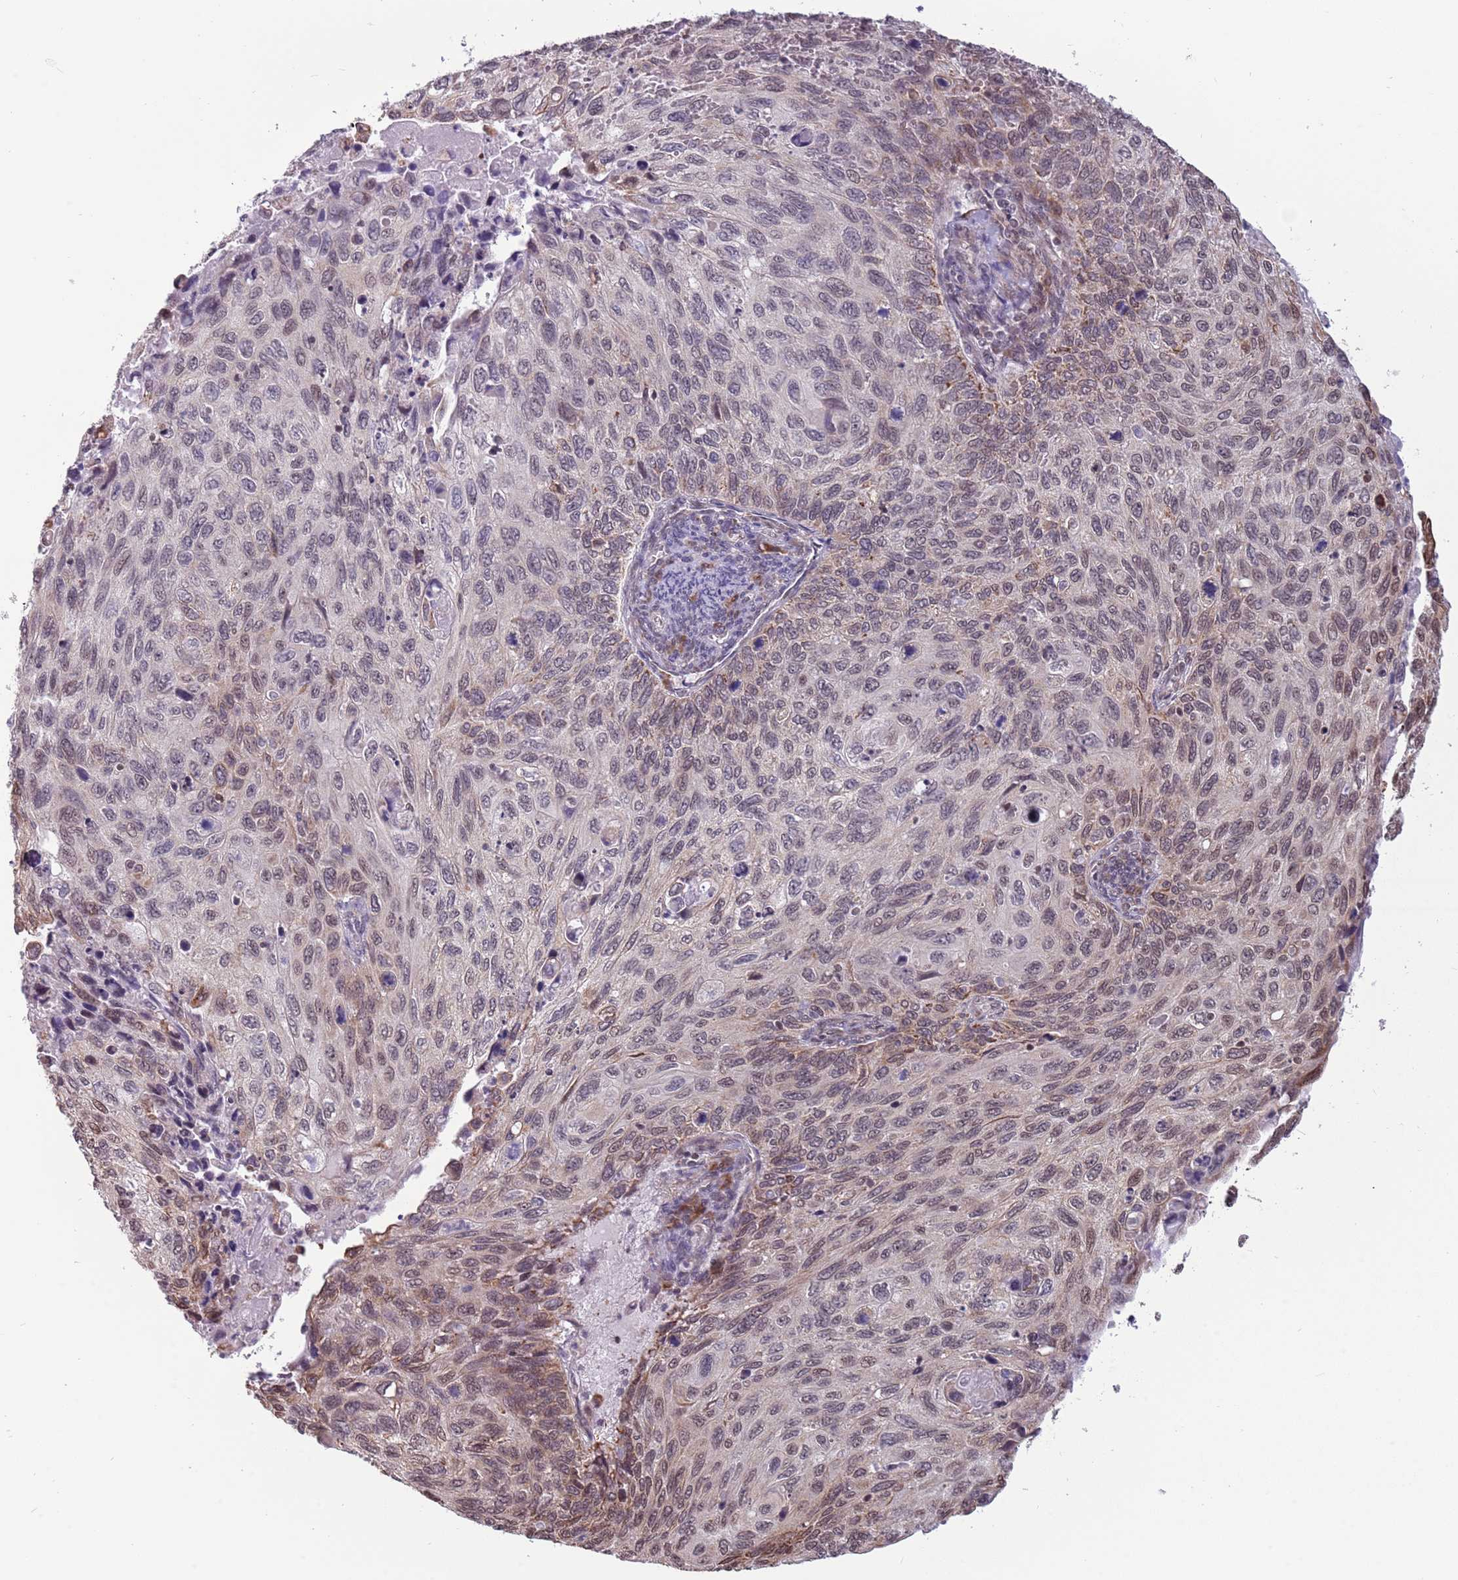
{"staining": {"intensity": "weak", "quantity": "<25%", "location": "nuclear"}, "tissue": "cervical cancer", "cell_type": "Tumor cells", "image_type": "cancer", "snomed": [{"axis": "morphology", "description": "Squamous cell carcinoma, NOS"}, {"axis": "topography", "description": "Cervix"}], "caption": "An immunohistochemistry histopathology image of squamous cell carcinoma (cervical) is shown. There is no staining in tumor cells of squamous cell carcinoma (cervical). The staining is performed using DAB (3,3'-diaminobenzidine) brown chromogen with nuclei counter-stained in using hematoxylin.", "gene": "BARD1", "patient": {"sex": "female", "age": 70}}